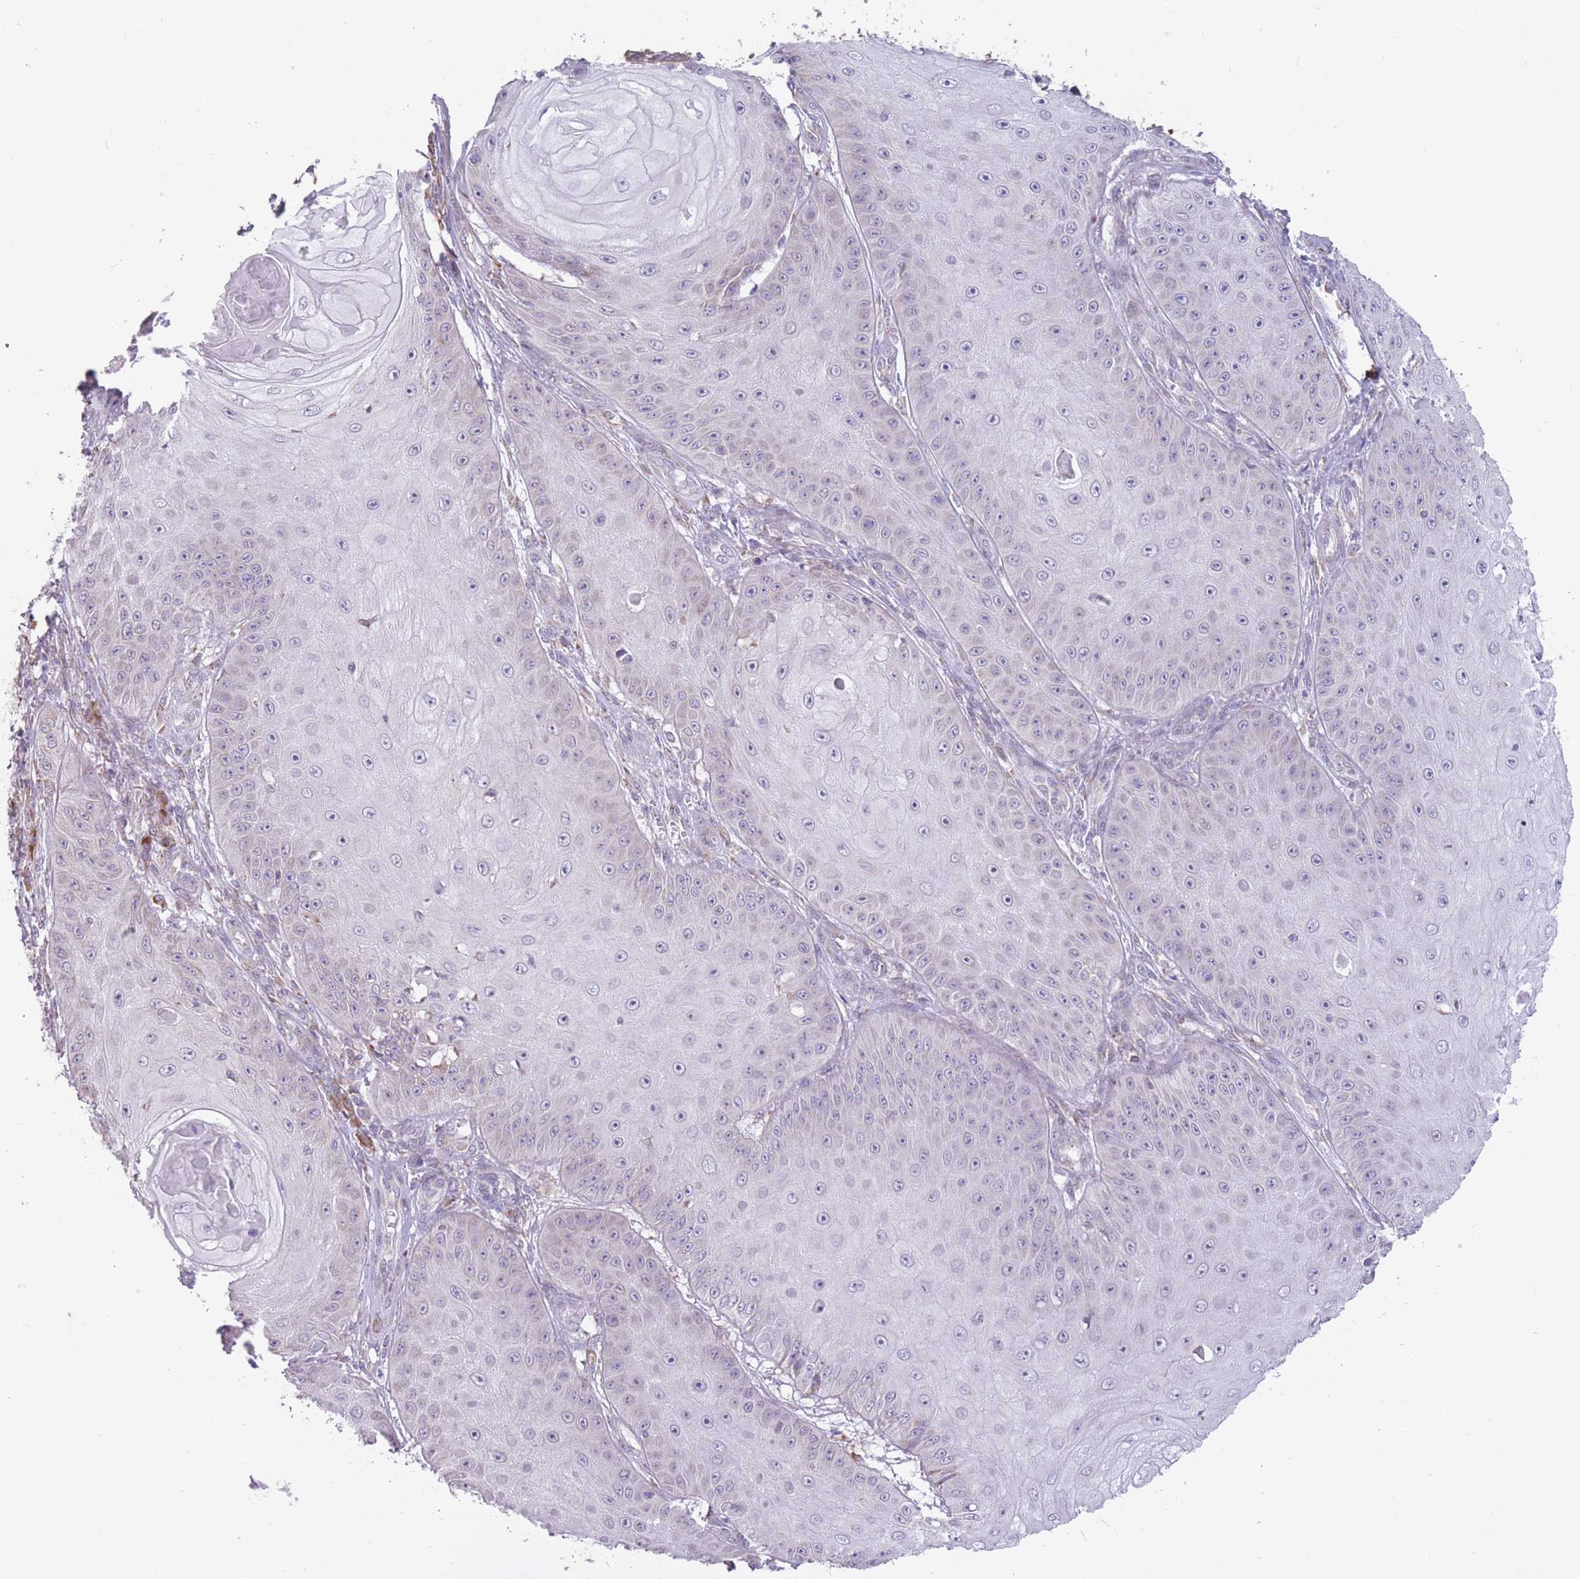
{"staining": {"intensity": "negative", "quantity": "none", "location": "none"}, "tissue": "skin cancer", "cell_type": "Tumor cells", "image_type": "cancer", "snomed": [{"axis": "morphology", "description": "Squamous cell carcinoma, NOS"}, {"axis": "topography", "description": "Skin"}], "caption": "Histopathology image shows no protein staining in tumor cells of skin squamous cell carcinoma tissue.", "gene": "TRAPPC5", "patient": {"sex": "male", "age": 70}}